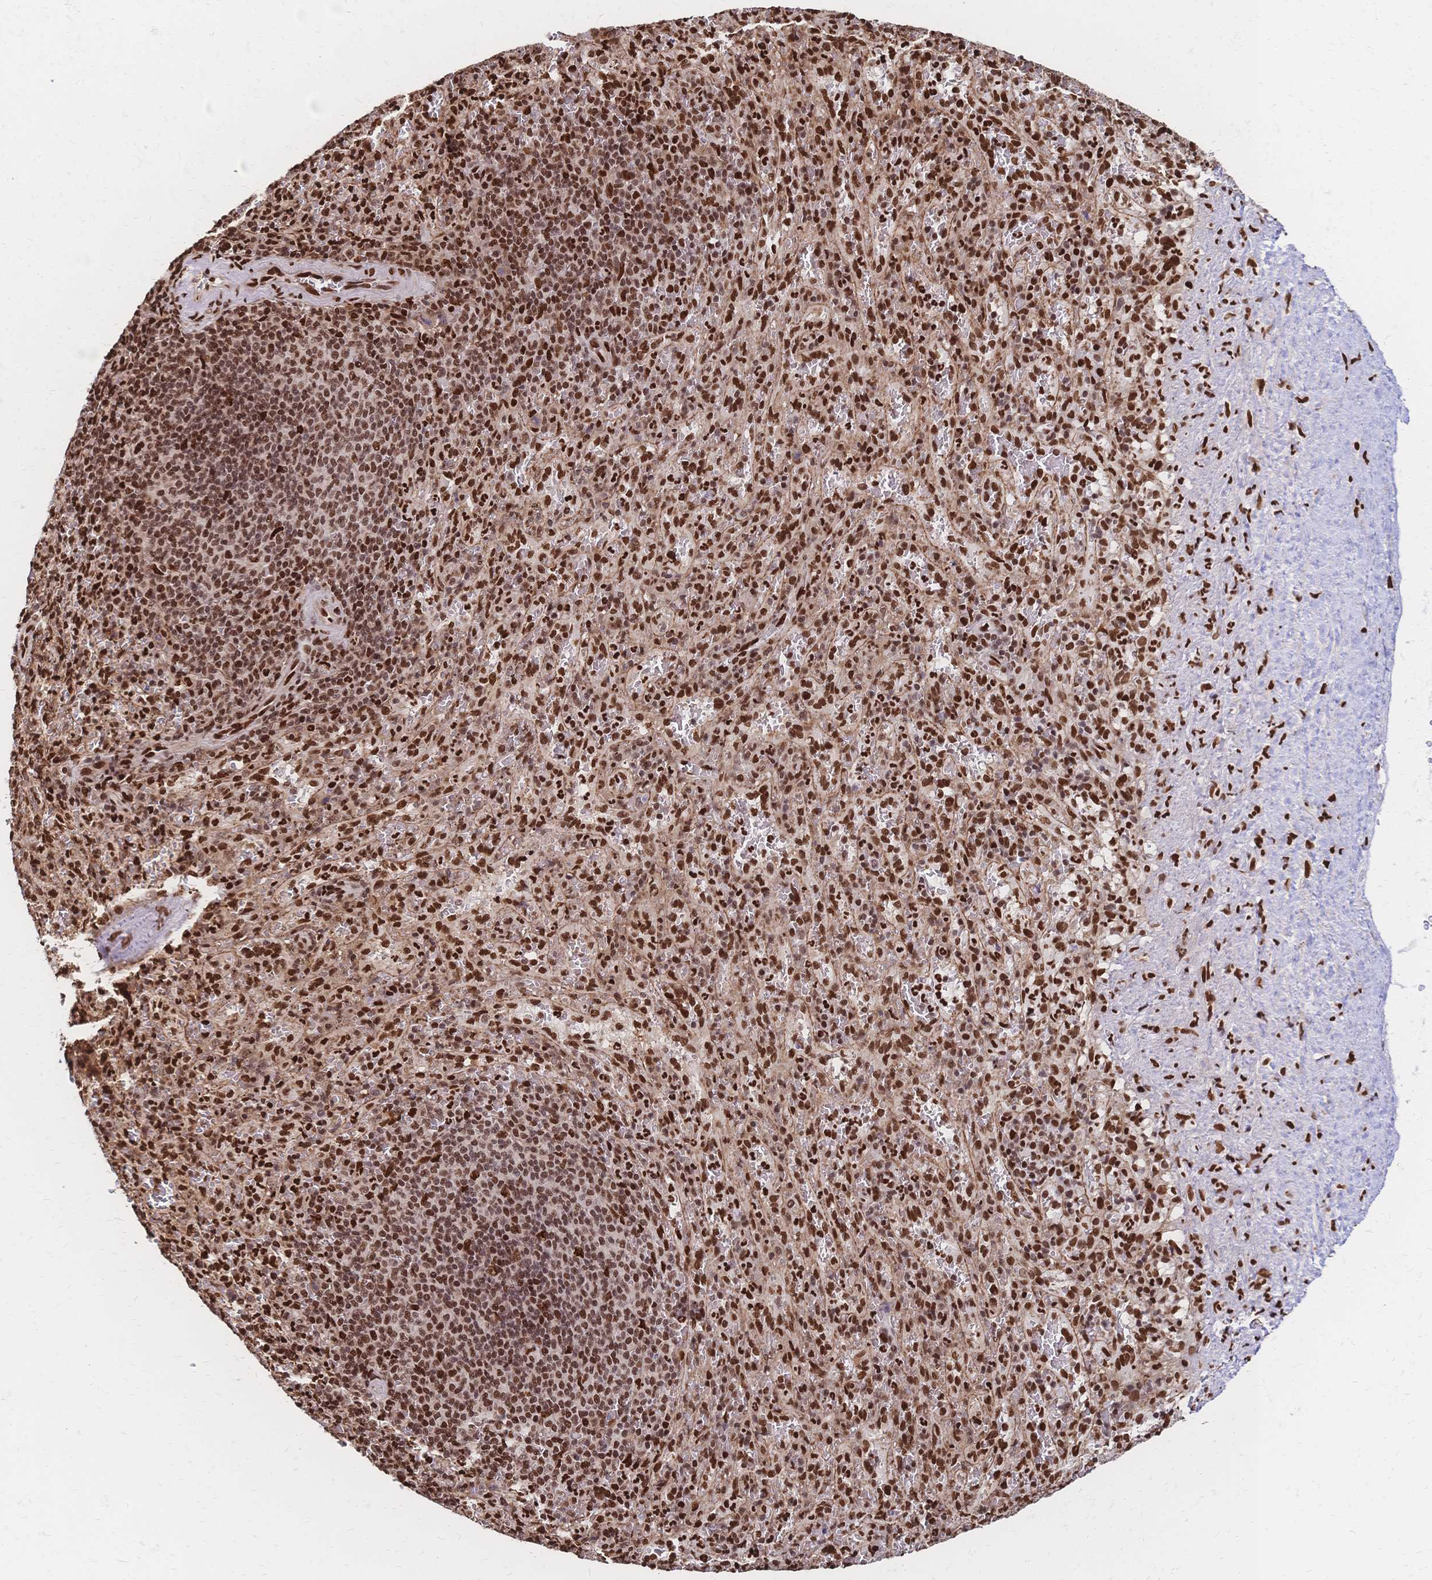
{"staining": {"intensity": "moderate", "quantity": ">75%", "location": "nuclear"}, "tissue": "spleen", "cell_type": "Cells in red pulp", "image_type": "normal", "snomed": [{"axis": "morphology", "description": "Normal tissue, NOS"}, {"axis": "topography", "description": "Spleen"}], "caption": "Immunohistochemistry of benign human spleen shows medium levels of moderate nuclear expression in about >75% of cells in red pulp. (Stains: DAB (3,3'-diaminobenzidine) in brown, nuclei in blue, Microscopy: brightfield microscopy at high magnification).", "gene": "HDGF", "patient": {"sex": "male", "age": 57}}